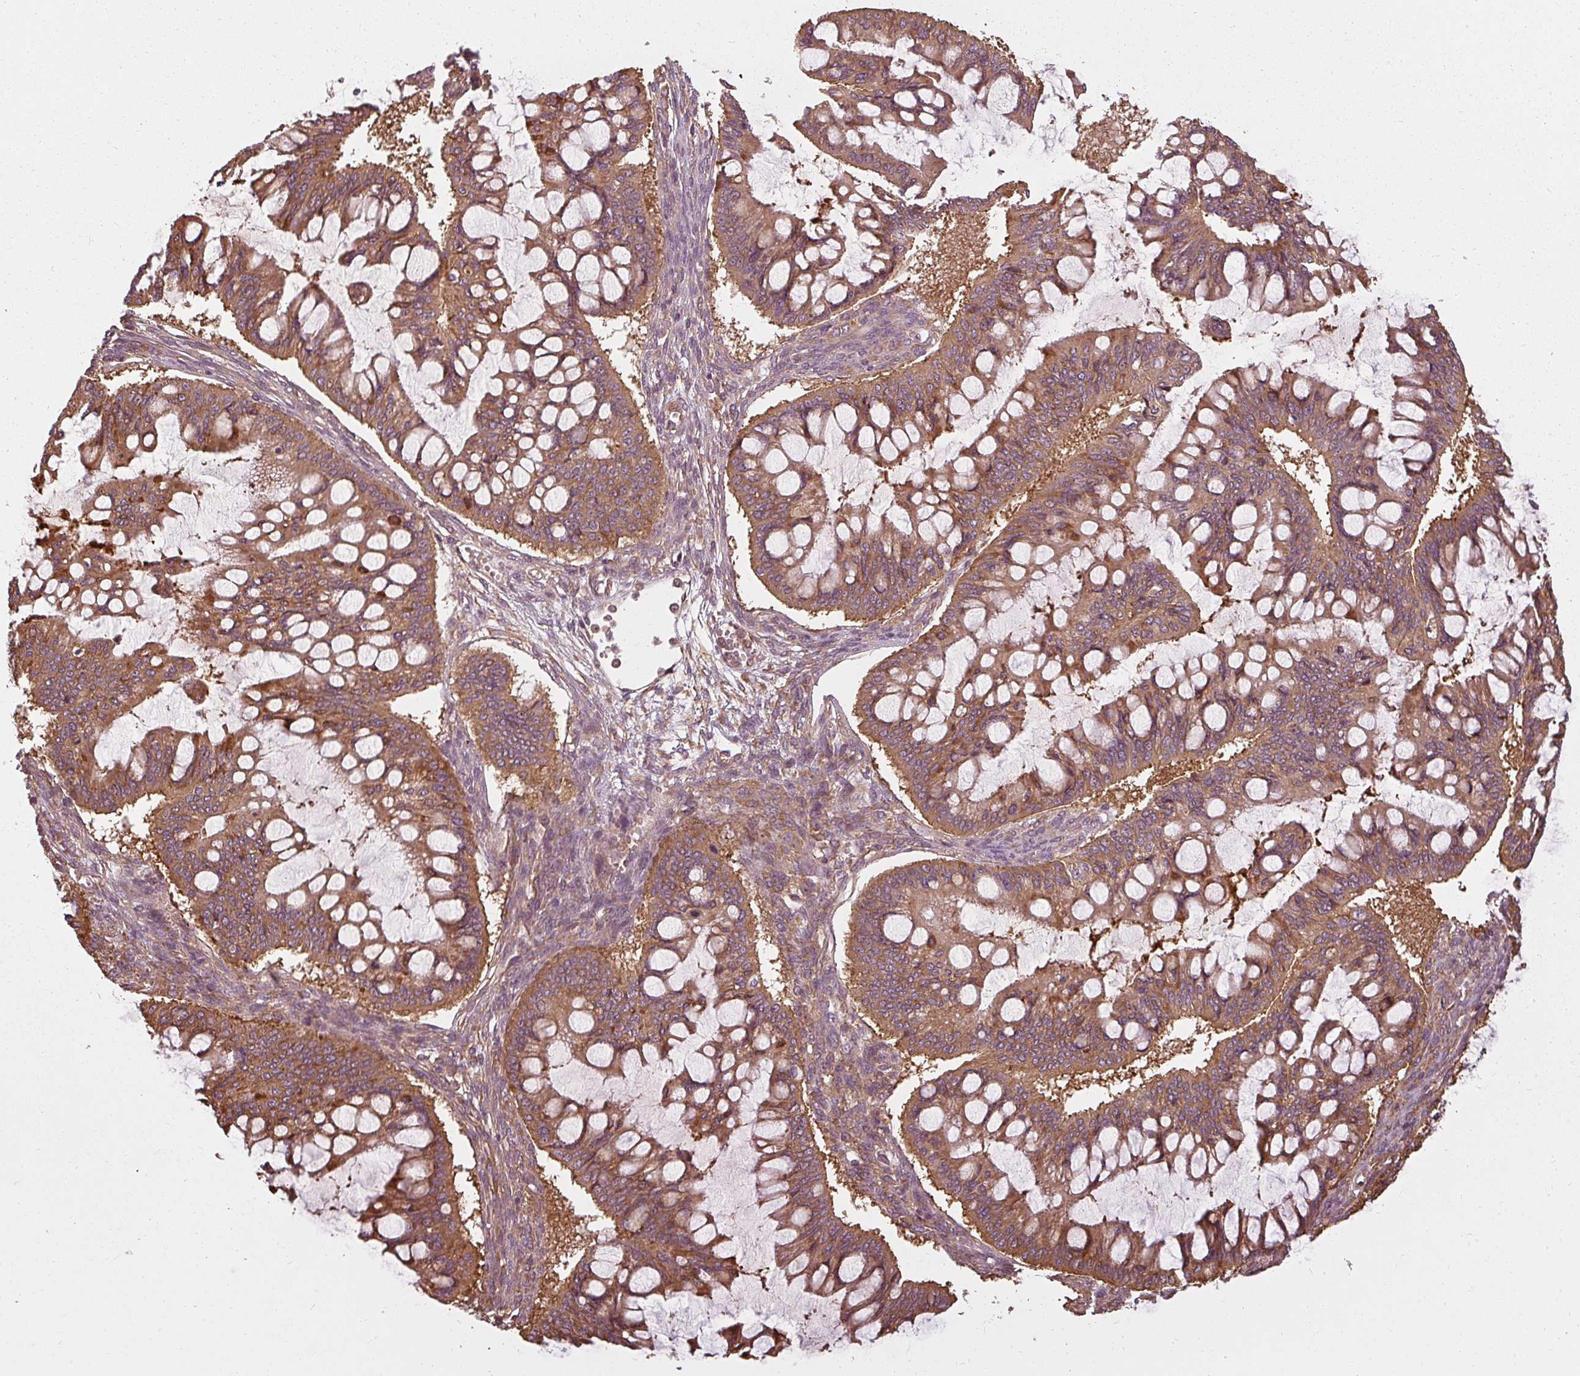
{"staining": {"intensity": "moderate", "quantity": ">75%", "location": "cytoplasmic/membranous"}, "tissue": "ovarian cancer", "cell_type": "Tumor cells", "image_type": "cancer", "snomed": [{"axis": "morphology", "description": "Cystadenocarcinoma, mucinous, NOS"}, {"axis": "topography", "description": "Ovary"}], "caption": "Mucinous cystadenocarcinoma (ovarian) stained with DAB (3,3'-diaminobenzidine) IHC demonstrates medium levels of moderate cytoplasmic/membranous staining in about >75% of tumor cells.", "gene": "RPL24", "patient": {"sex": "female", "age": 73}}